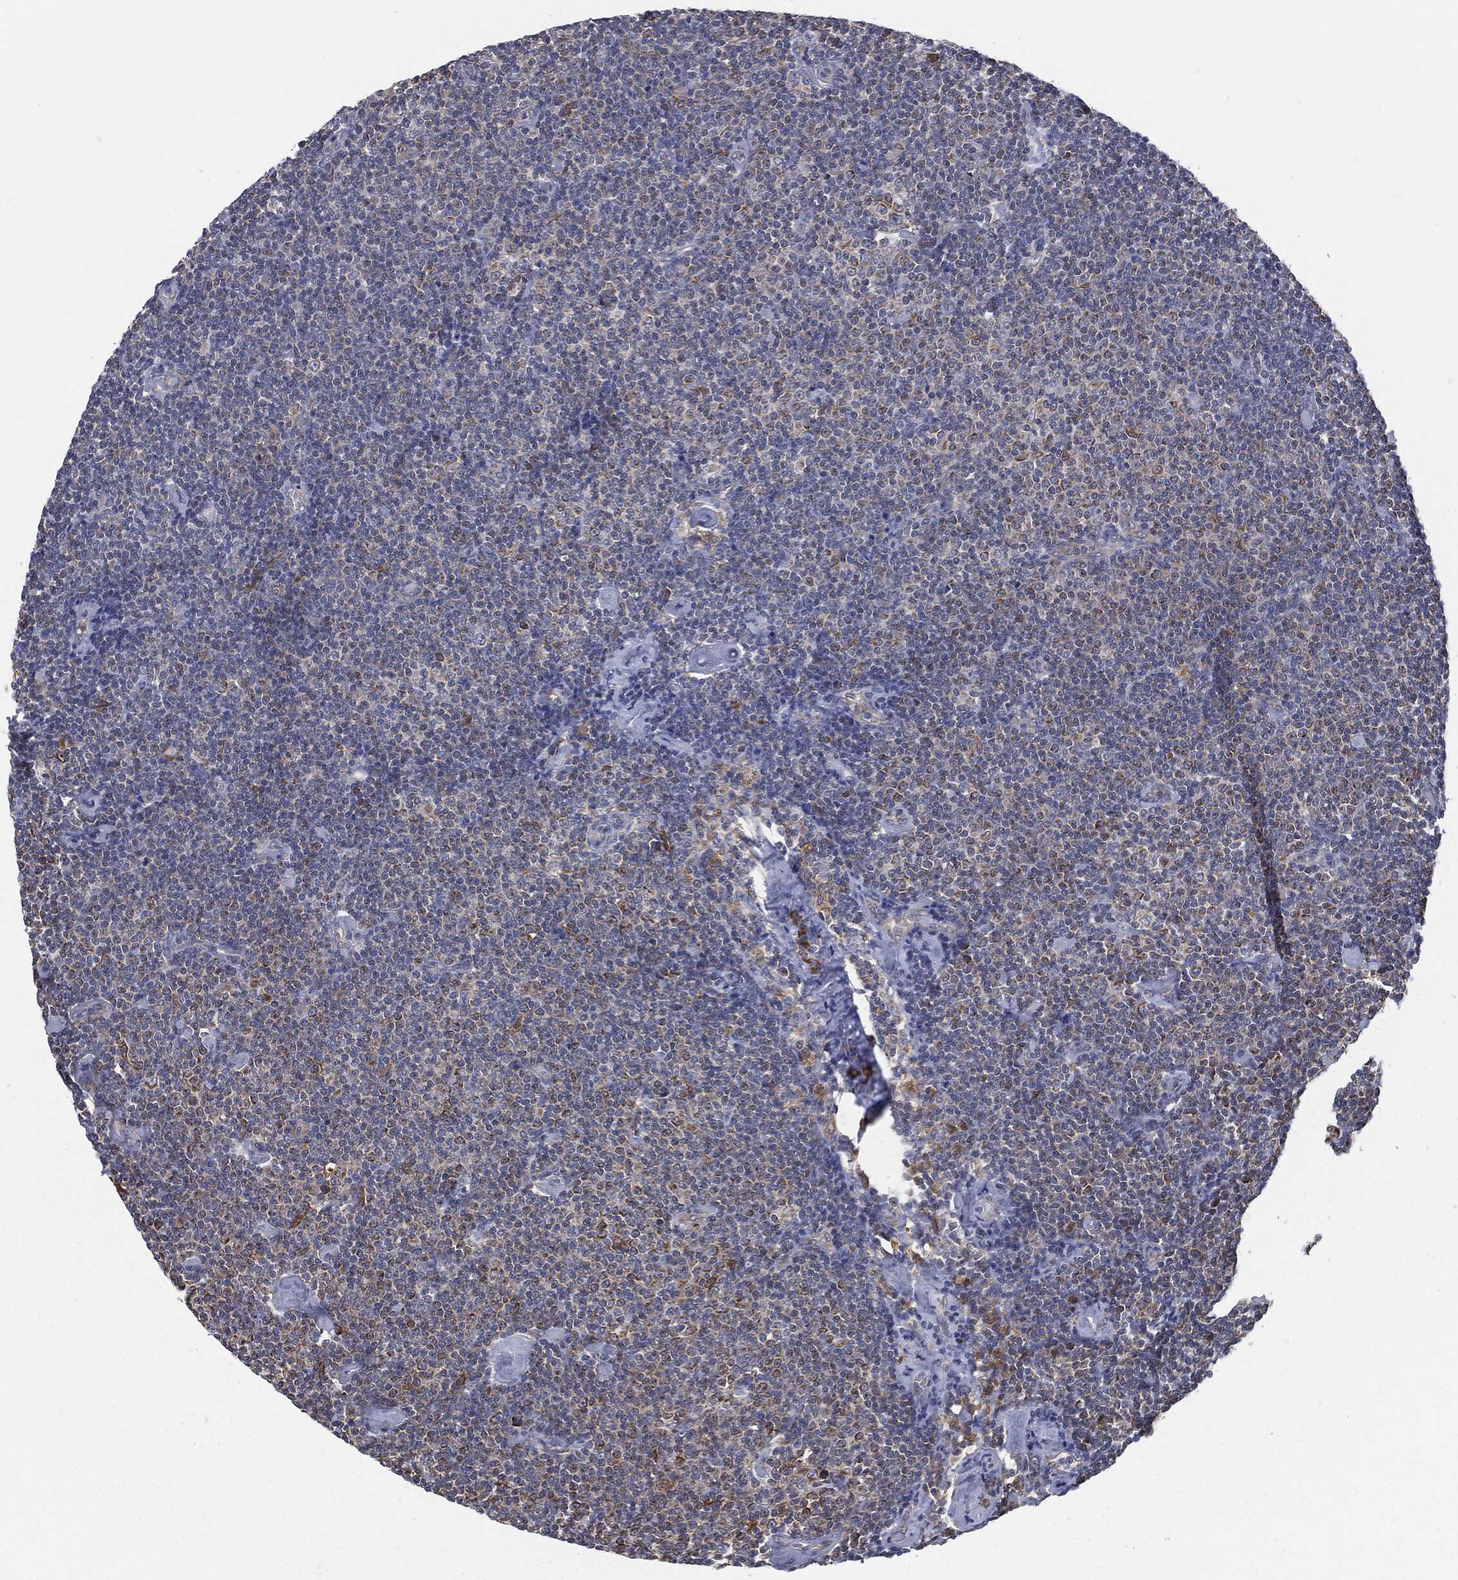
{"staining": {"intensity": "moderate", "quantity": "<25%", "location": "cytoplasmic/membranous"}, "tissue": "lymphoma", "cell_type": "Tumor cells", "image_type": "cancer", "snomed": [{"axis": "morphology", "description": "Malignant lymphoma, non-Hodgkin's type, Low grade"}, {"axis": "topography", "description": "Lymph node"}], "caption": "Human malignant lymphoma, non-Hodgkin's type (low-grade) stained with a brown dye shows moderate cytoplasmic/membranous positive expression in about <25% of tumor cells.", "gene": "PRDX4", "patient": {"sex": "male", "age": 81}}